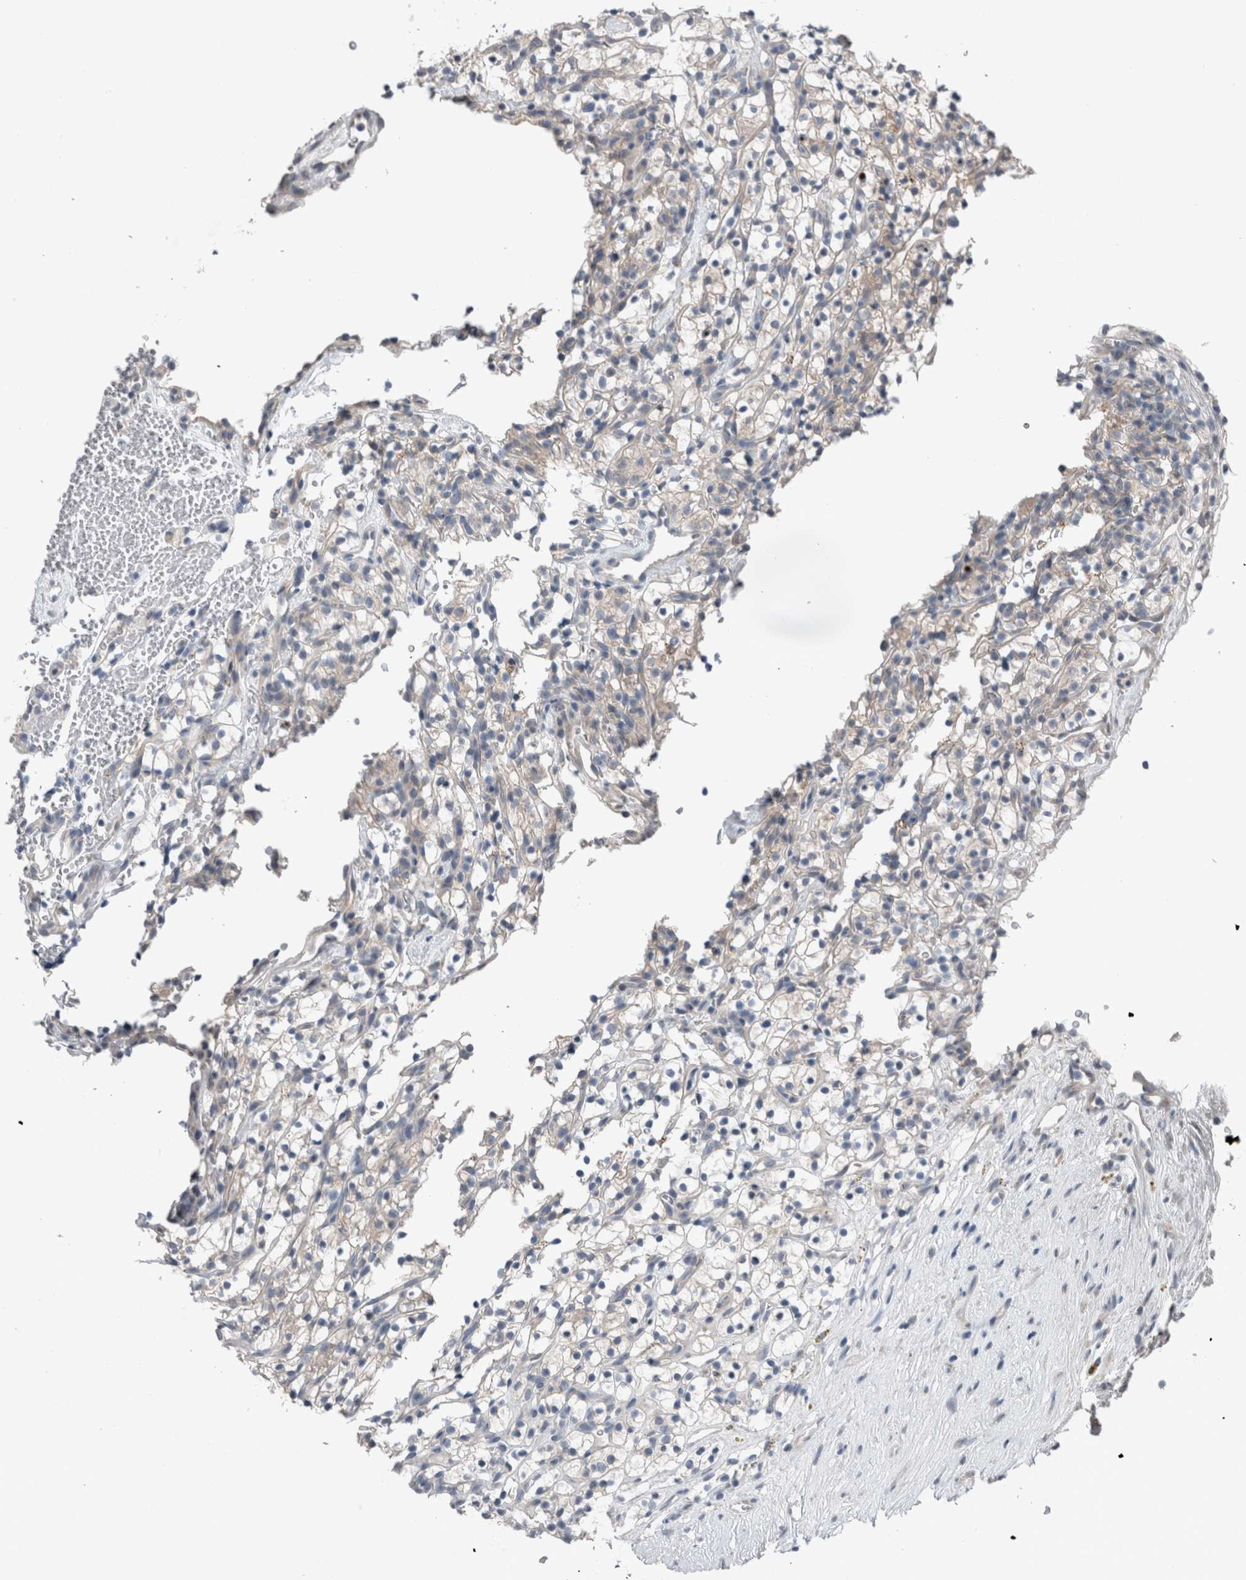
{"staining": {"intensity": "negative", "quantity": "none", "location": "none"}, "tissue": "renal cancer", "cell_type": "Tumor cells", "image_type": "cancer", "snomed": [{"axis": "morphology", "description": "Adenocarcinoma, NOS"}, {"axis": "topography", "description": "Kidney"}], "caption": "IHC histopathology image of adenocarcinoma (renal) stained for a protein (brown), which demonstrates no positivity in tumor cells. Nuclei are stained in blue.", "gene": "CRNN", "patient": {"sex": "female", "age": 57}}